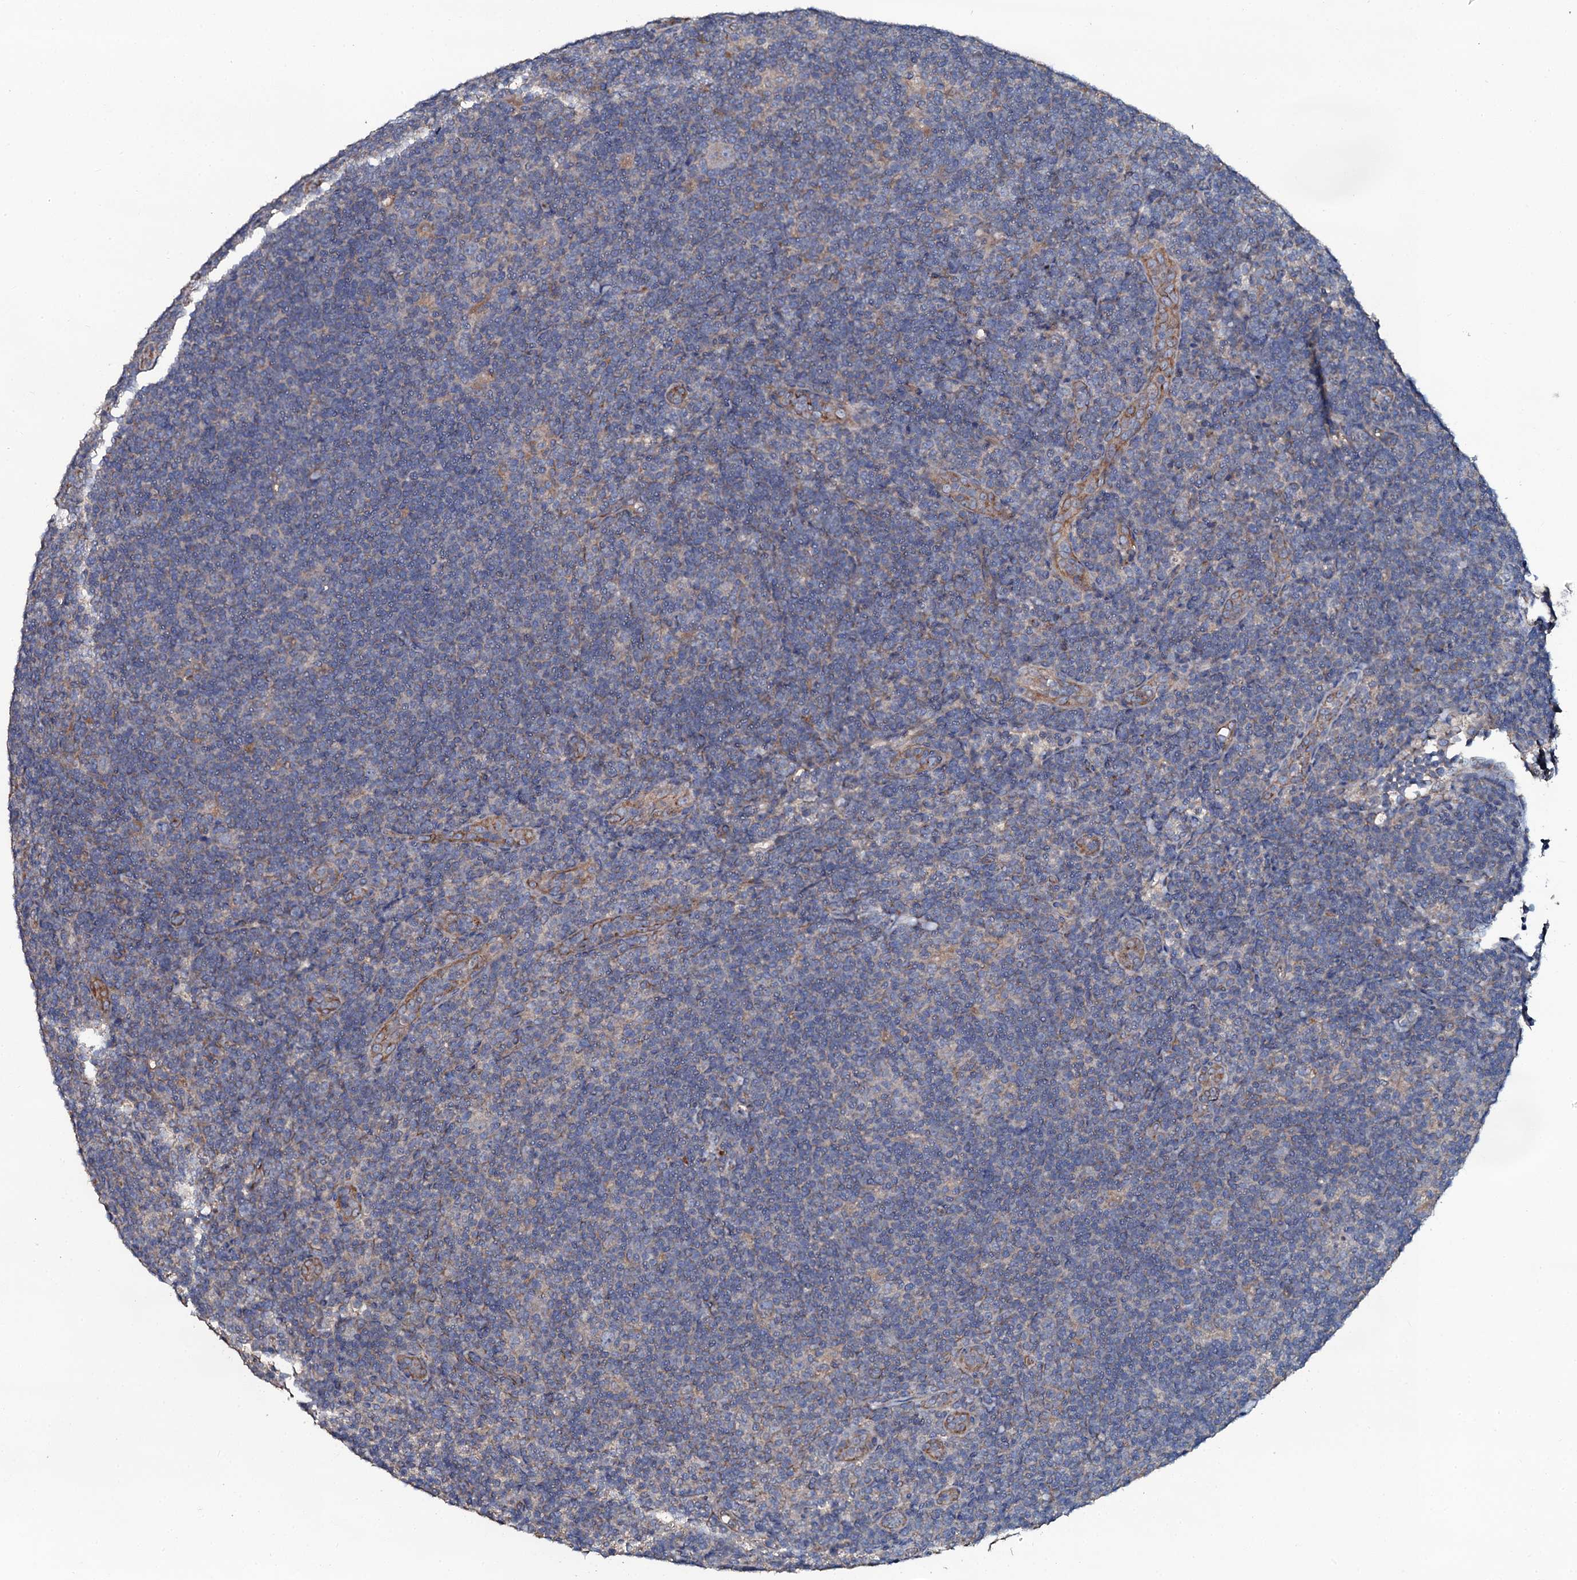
{"staining": {"intensity": "negative", "quantity": "none", "location": "none"}, "tissue": "lymphoma", "cell_type": "Tumor cells", "image_type": "cancer", "snomed": [{"axis": "morphology", "description": "Hodgkin's disease, NOS"}, {"axis": "topography", "description": "Lymph node"}], "caption": "Lymphoma was stained to show a protein in brown. There is no significant expression in tumor cells. Brightfield microscopy of IHC stained with DAB (3,3'-diaminobenzidine) (brown) and hematoxylin (blue), captured at high magnification.", "gene": "GLCE", "patient": {"sex": "female", "age": 57}}